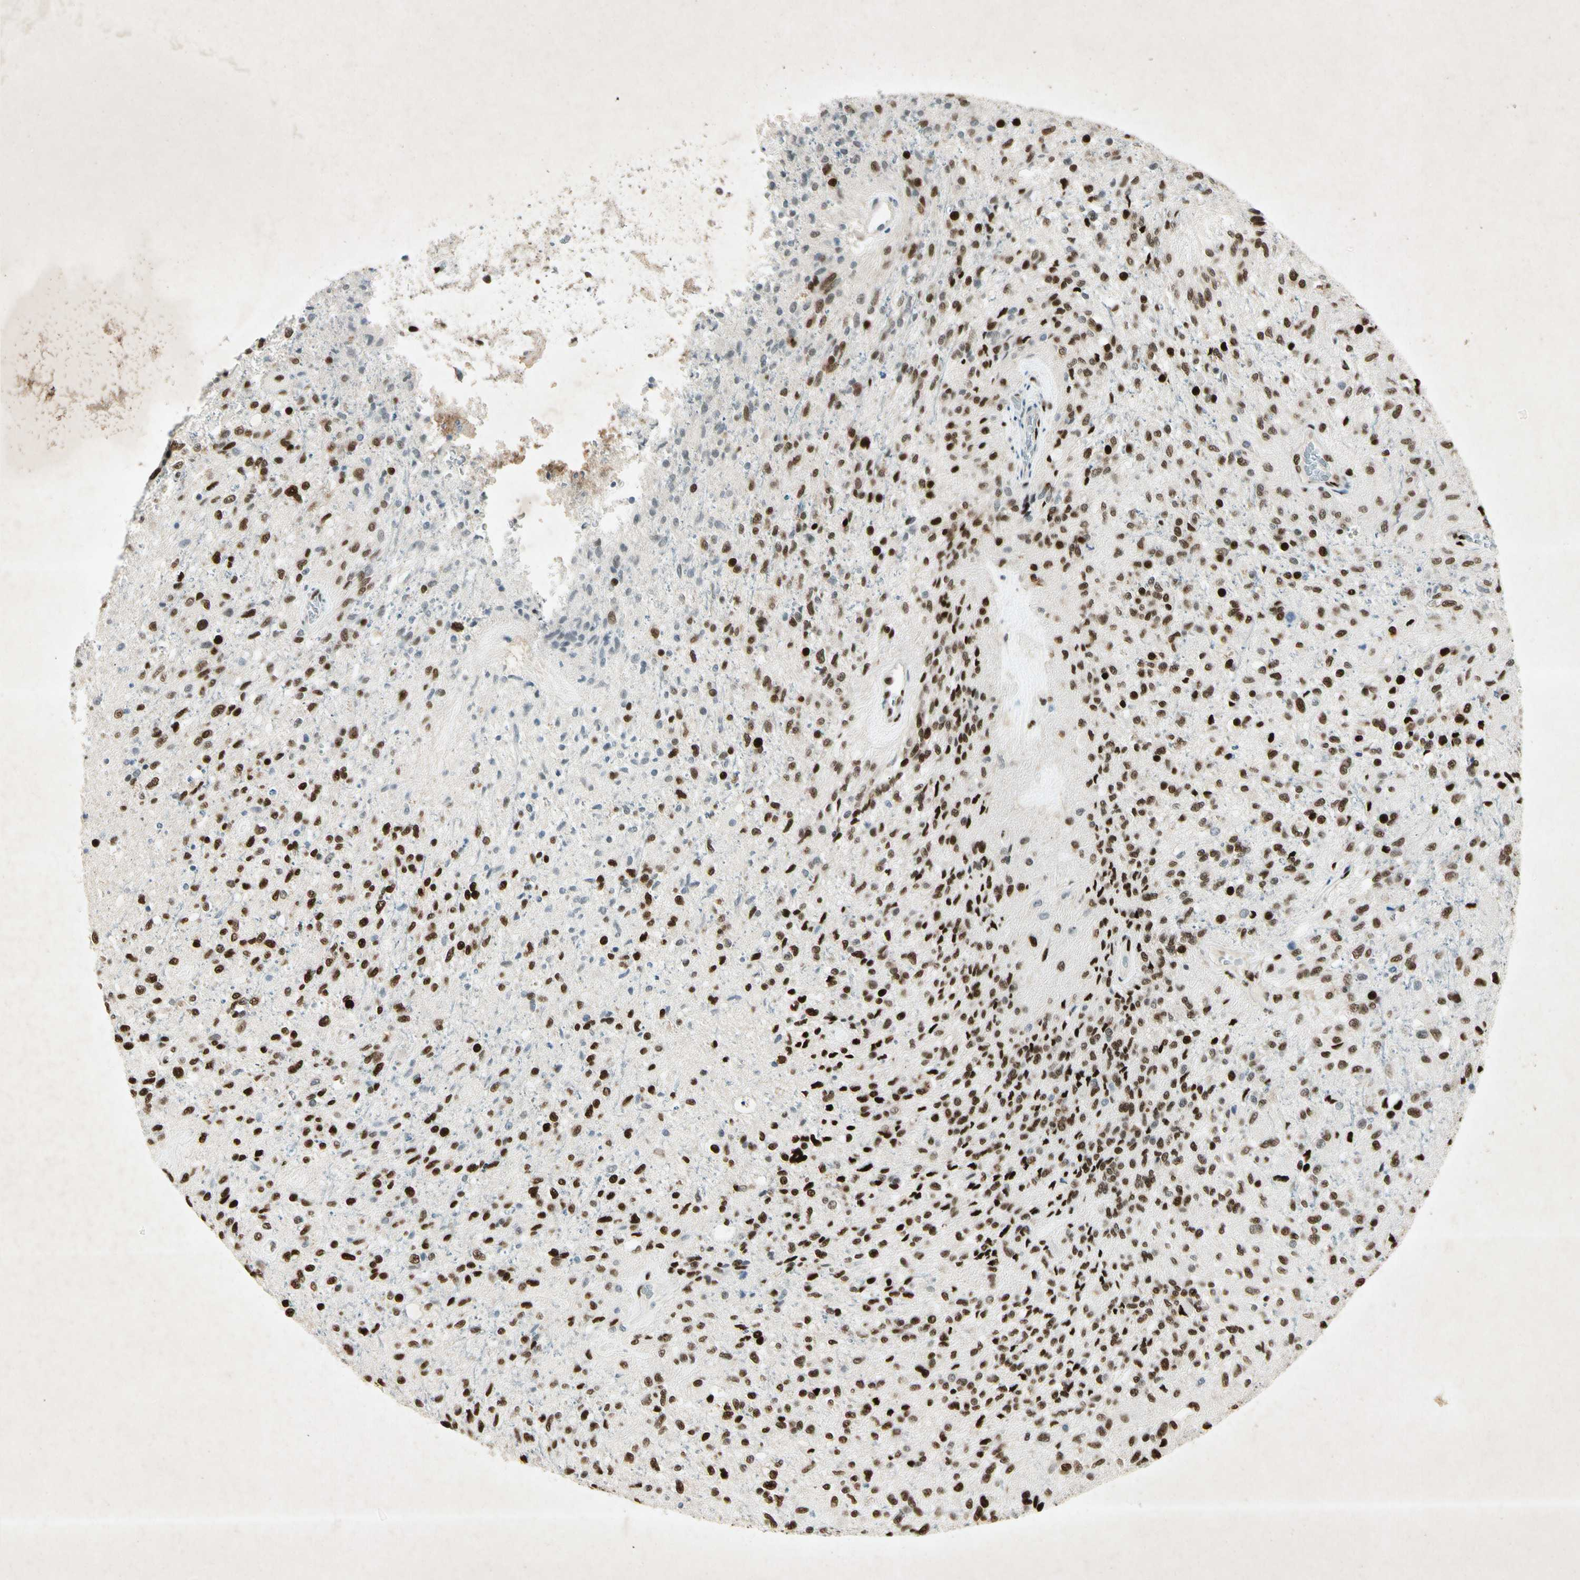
{"staining": {"intensity": "strong", "quantity": ">75%", "location": "nuclear"}, "tissue": "glioma", "cell_type": "Tumor cells", "image_type": "cancer", "snomed": [{"axis": "morphology", "description": "Normal tissue, NOS"}, {"axis": "morphology", "description": "Glioma, malignant, High grade"}, {"axis": "topography", "description": "Cerebral cortex"}], "caption": "Immunohistochemical staining of malignant high-grade glioma reveals high levels of strong nuclear staining in about >75% of tumor cells. Immunohistochemistry (ihc) stains the protein of interest in brown and the nuclei are stained blue.", "gene": "RNF43", "patient": {"sex": "male", "age": 77}}